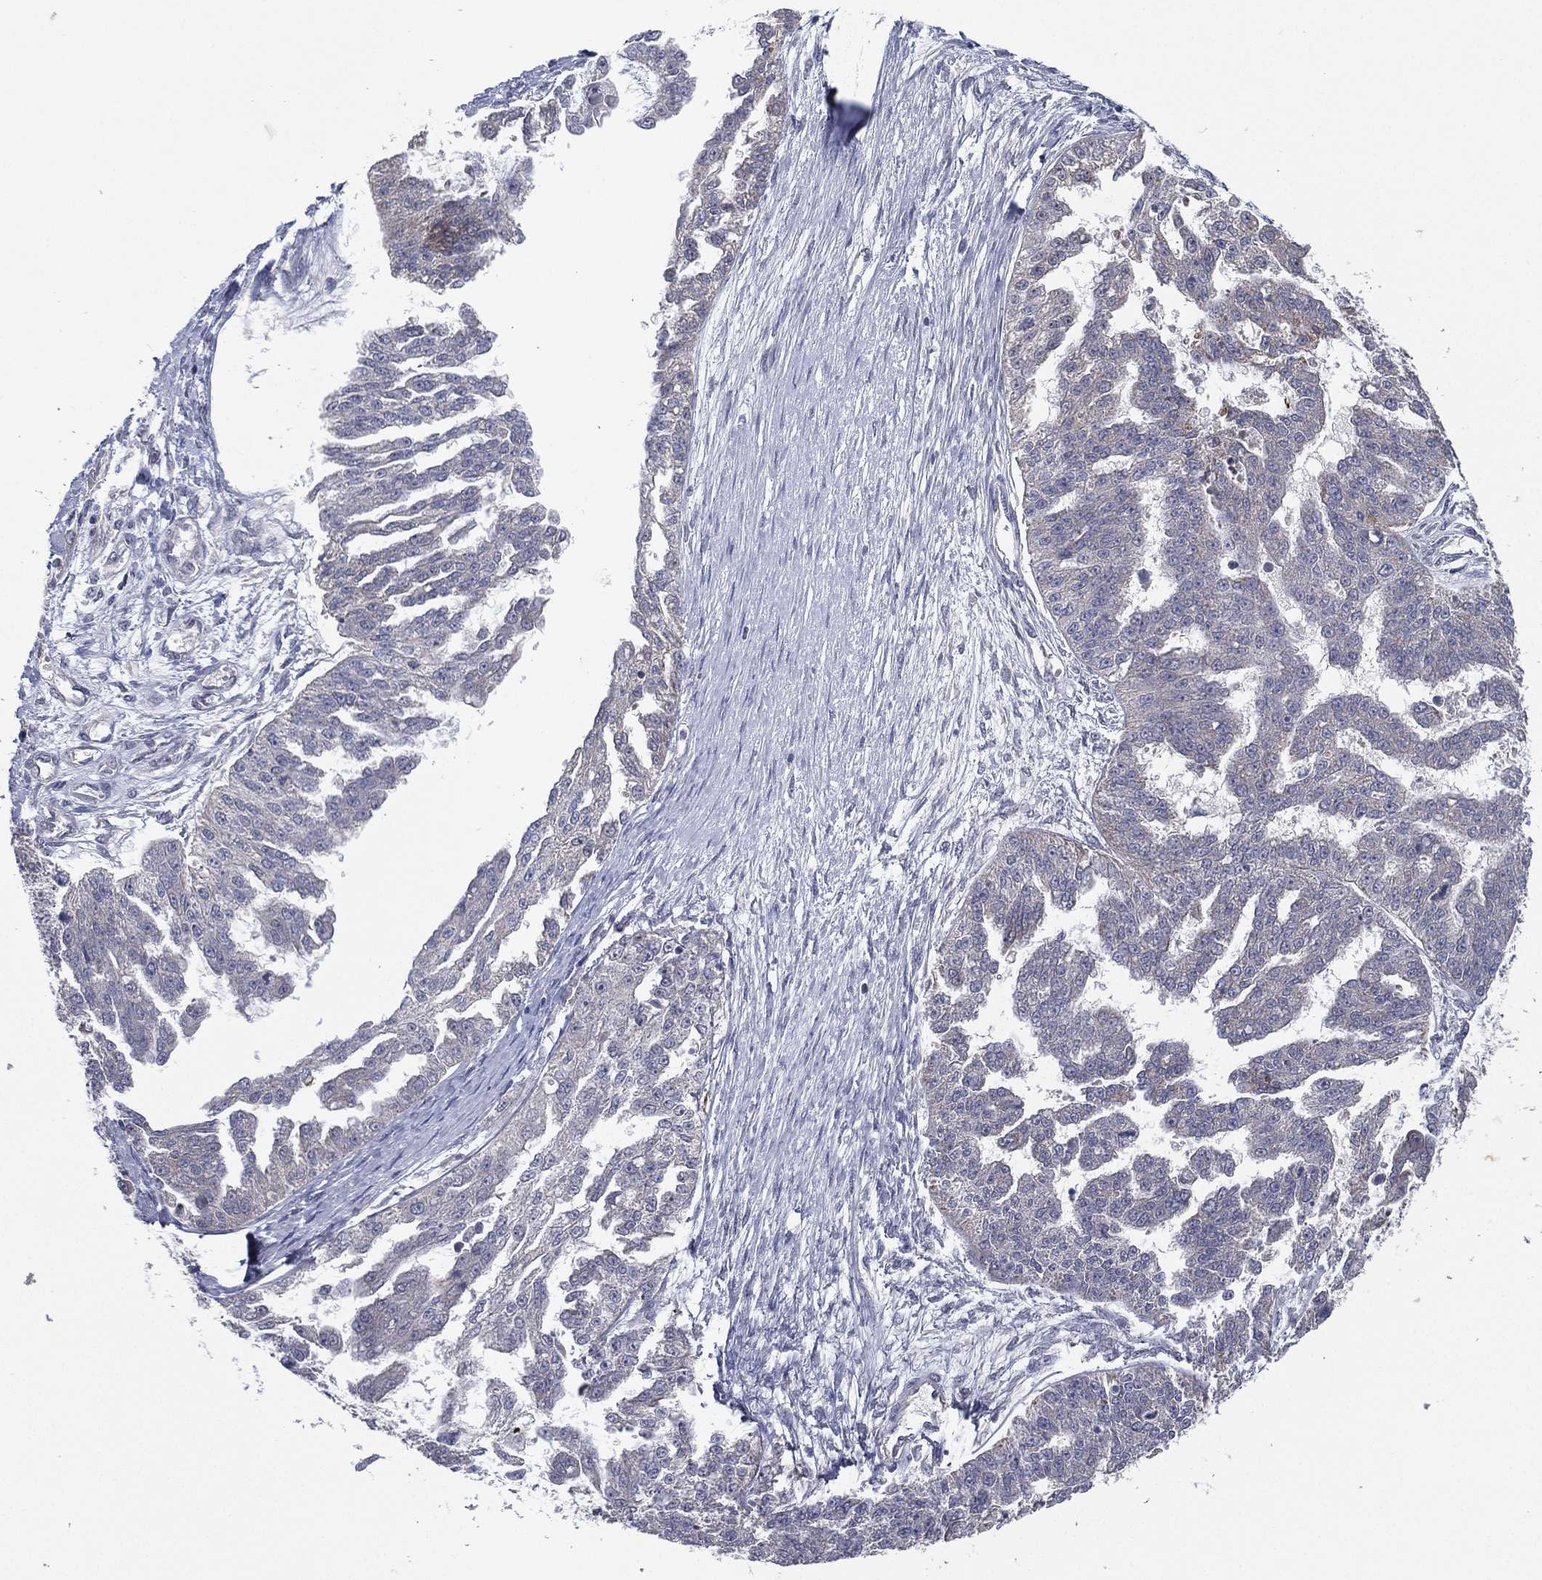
{"staining": {"intensity": "negative", "quantity": "none", "location": "none"}, "tissue": "ovarian cancer", "cell_type": "Tumor cells", "image_type": "cancer", "snomed": [{"axis": "morphology", "description": "Cystadenocarcinoma, serous, NOS"}, {"axis": "topography", "description": "Ovary"}], "caption": "Immunohistochemical staining of ovarian cancer (serous cystadenocarcinoma) exhibits no significant staining in tumor cells.", "gene": "KAT14", "patient": {"sex": "female", "age": 58}}